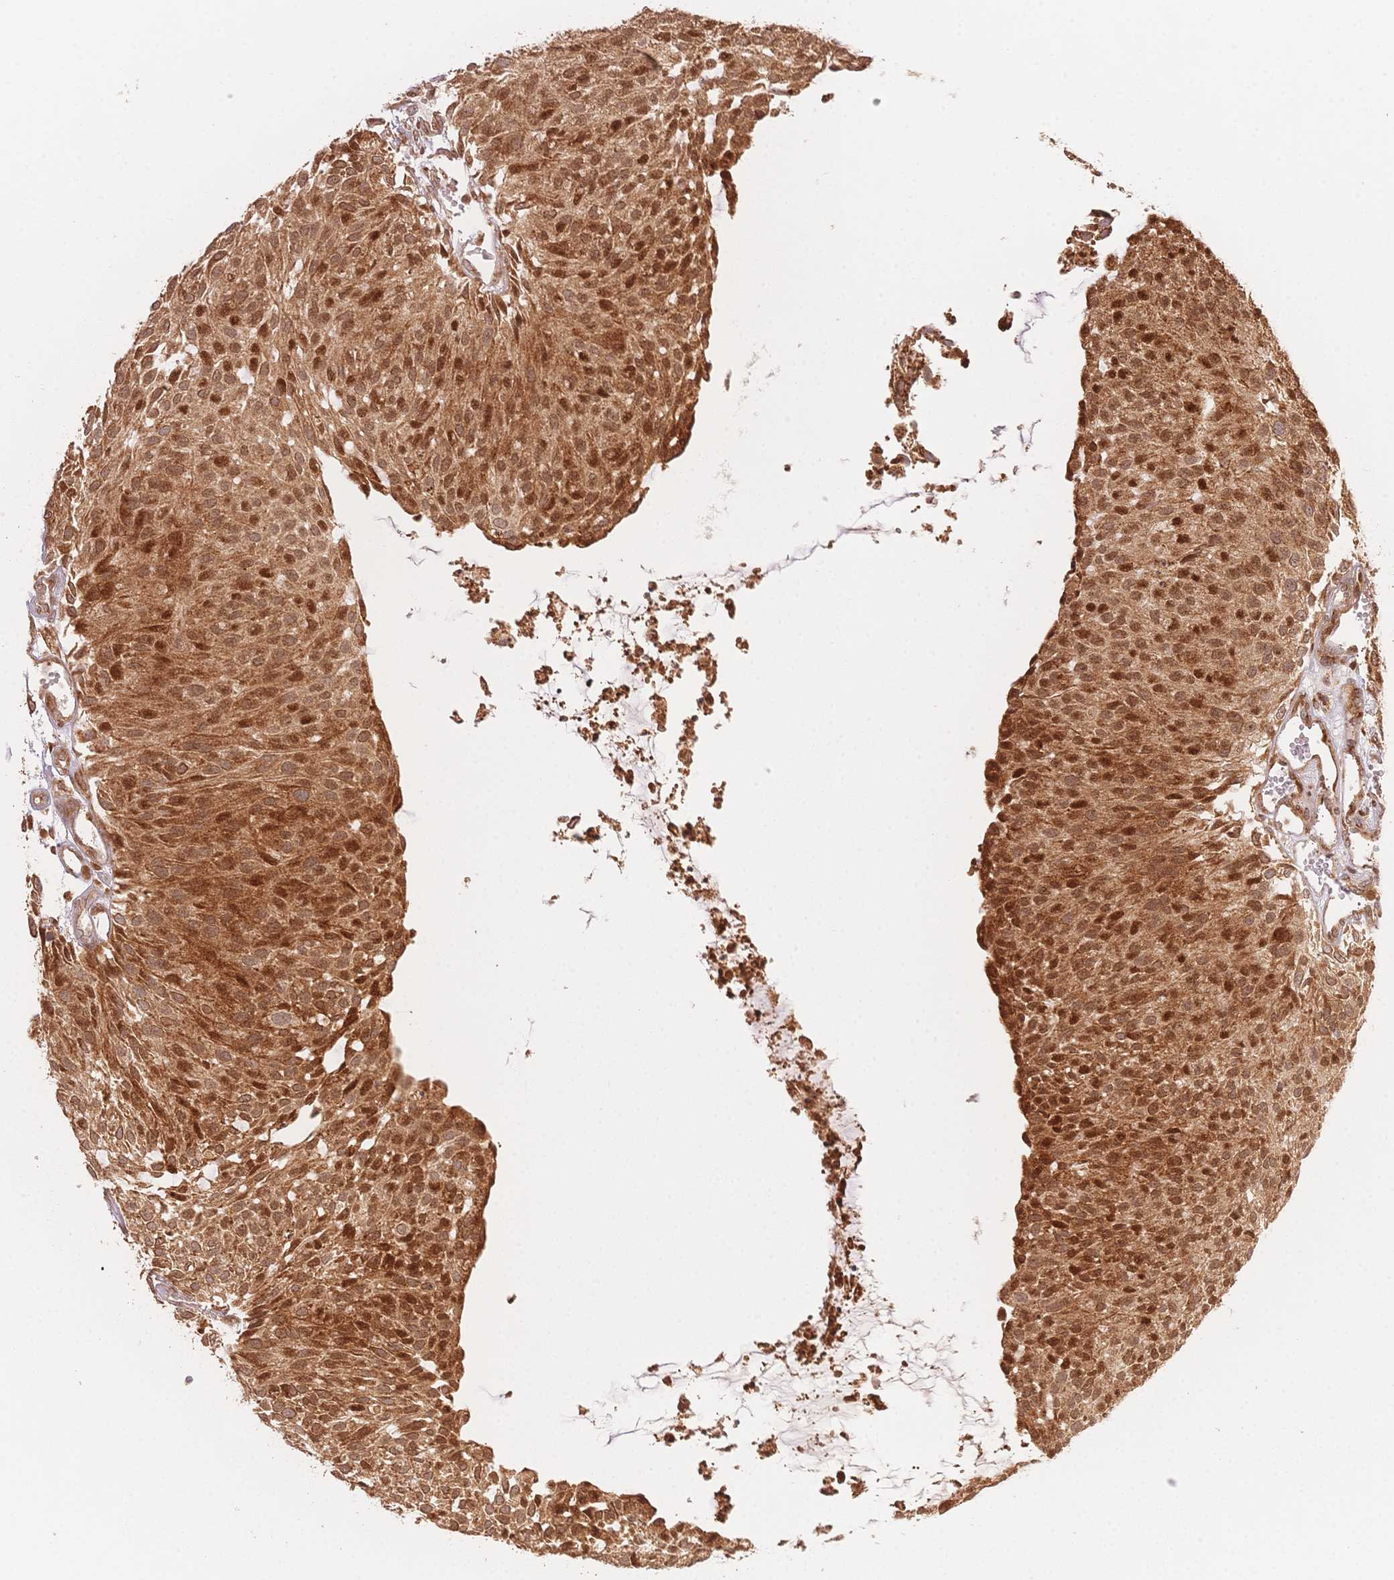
{"staining": {"intensity": "strong", "quantity": ">75%", "location": "cytoplasmic/membranous,nuclear"}, "tissue": "urothelial cancer", "cell_type": "Tumor cells", "image_type": "cancer", "snomed": [{"axis": "morphology", "description": "Urothelial carcinoma, NOS"}, {"axis": "topography", "description": "Urinary bladder"}], "caption": "Strong cytoplasmic/membranous and nuclear protein staining is appreciated in about >75% of tumor cells in transitional cell carcinoma.", "gene": "STK39", "patient": {"sex": "male", "age": 84}}